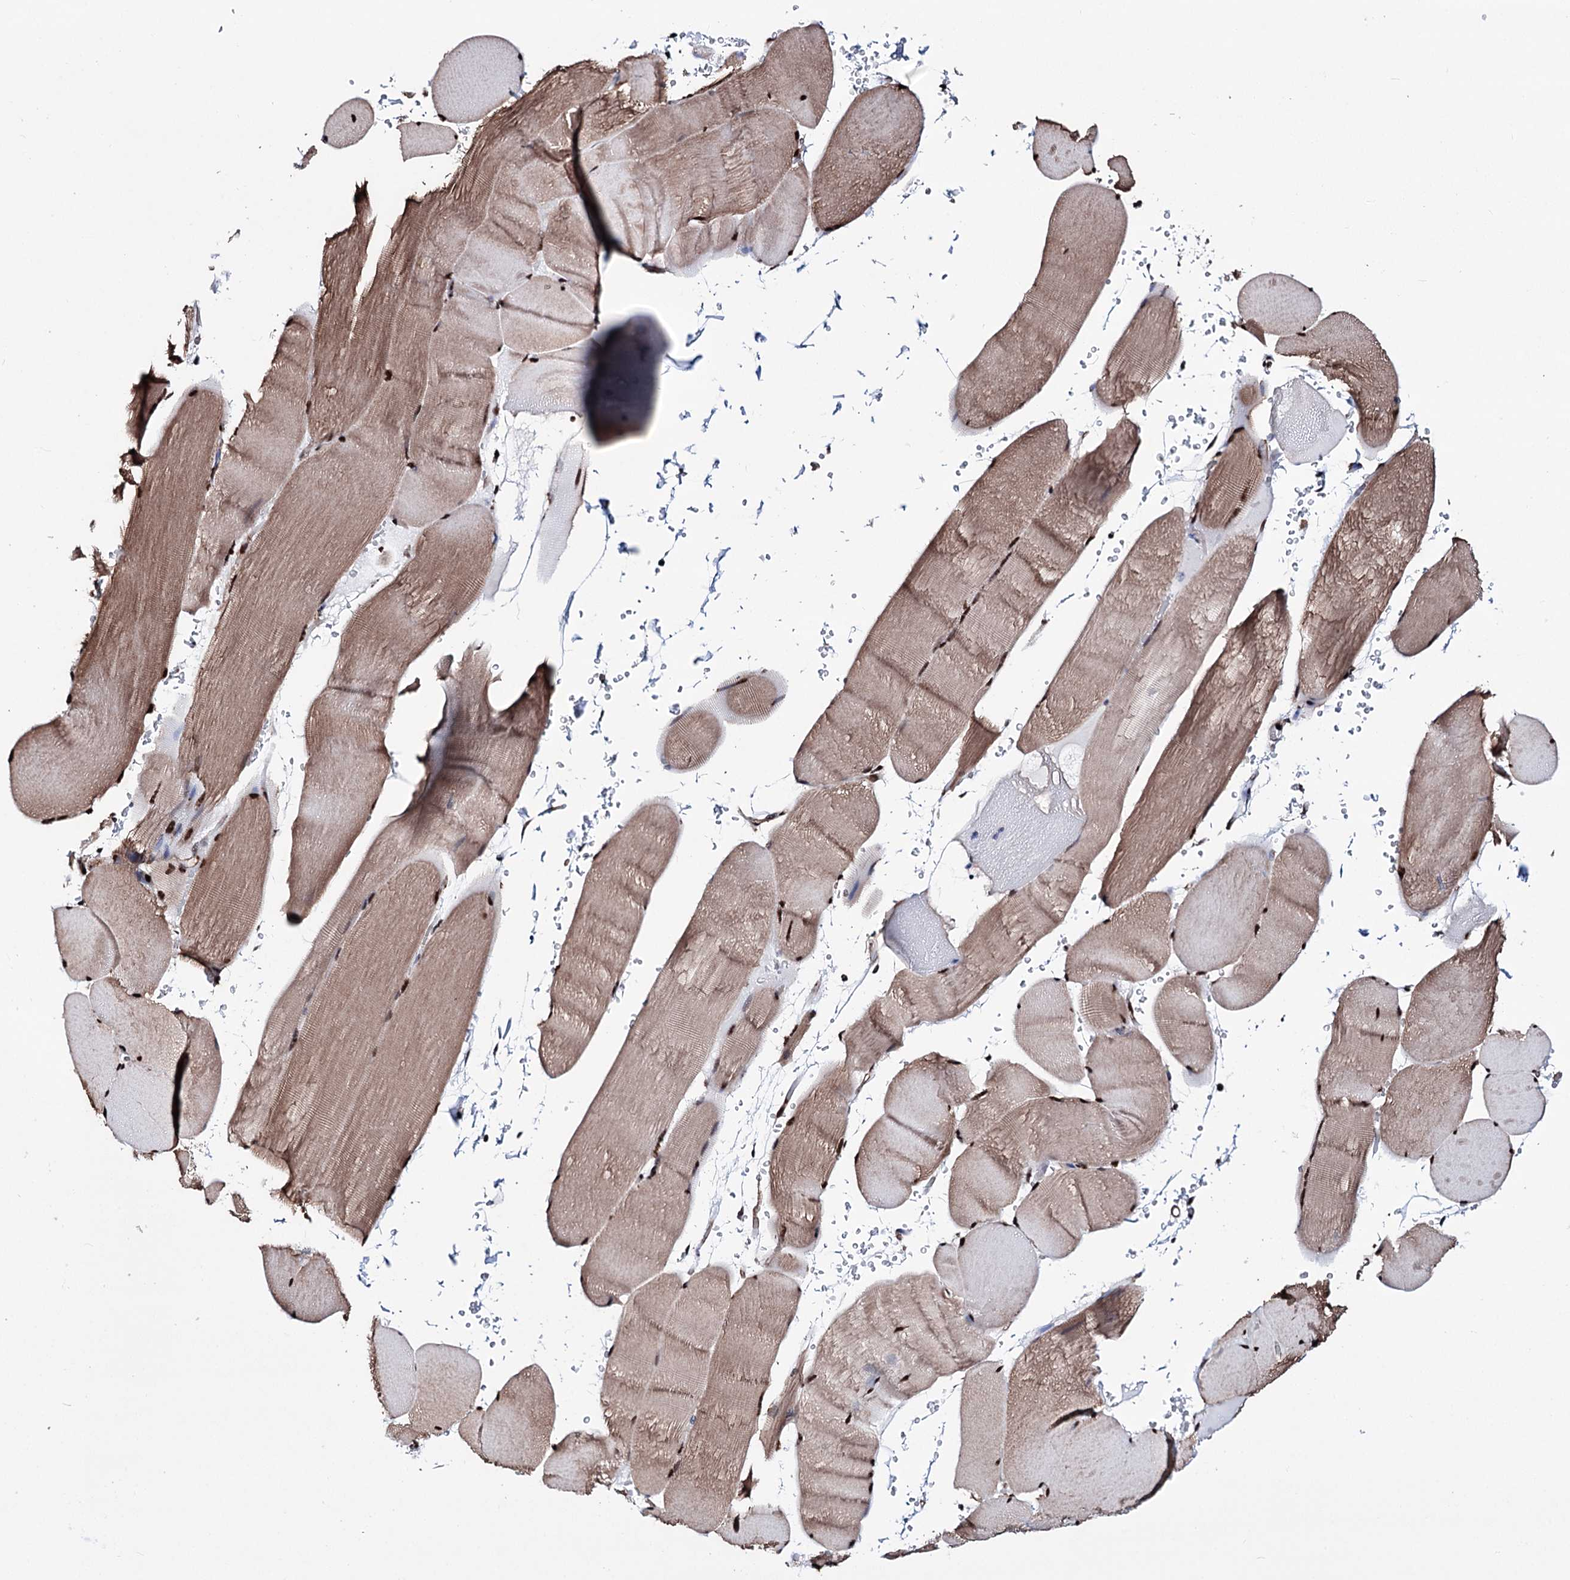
{"staining": {"intensity": "strong", "quantity": ">75%", "location": "cytoplasmic/membranous,nuclear"}, "tissue": "skeletal muscle", "cell_type": "Myocytes", "image_type": "normal", "snomed": [{"axis": "morphology", "description": "Normal tissue, NOS"}, {"axis": "topography", "description": "Skeletal muscle"}, {"axis": "topography", "description": "Head-Neck"}], "caption": "Protein staining of unremarkable skeletal muscle reveals strong cytoplasmic/membranous,nuclear staining in about >75% of myocytes.", "gene": "CHMP7", "patient": {"sex": "male", "age": 66}}